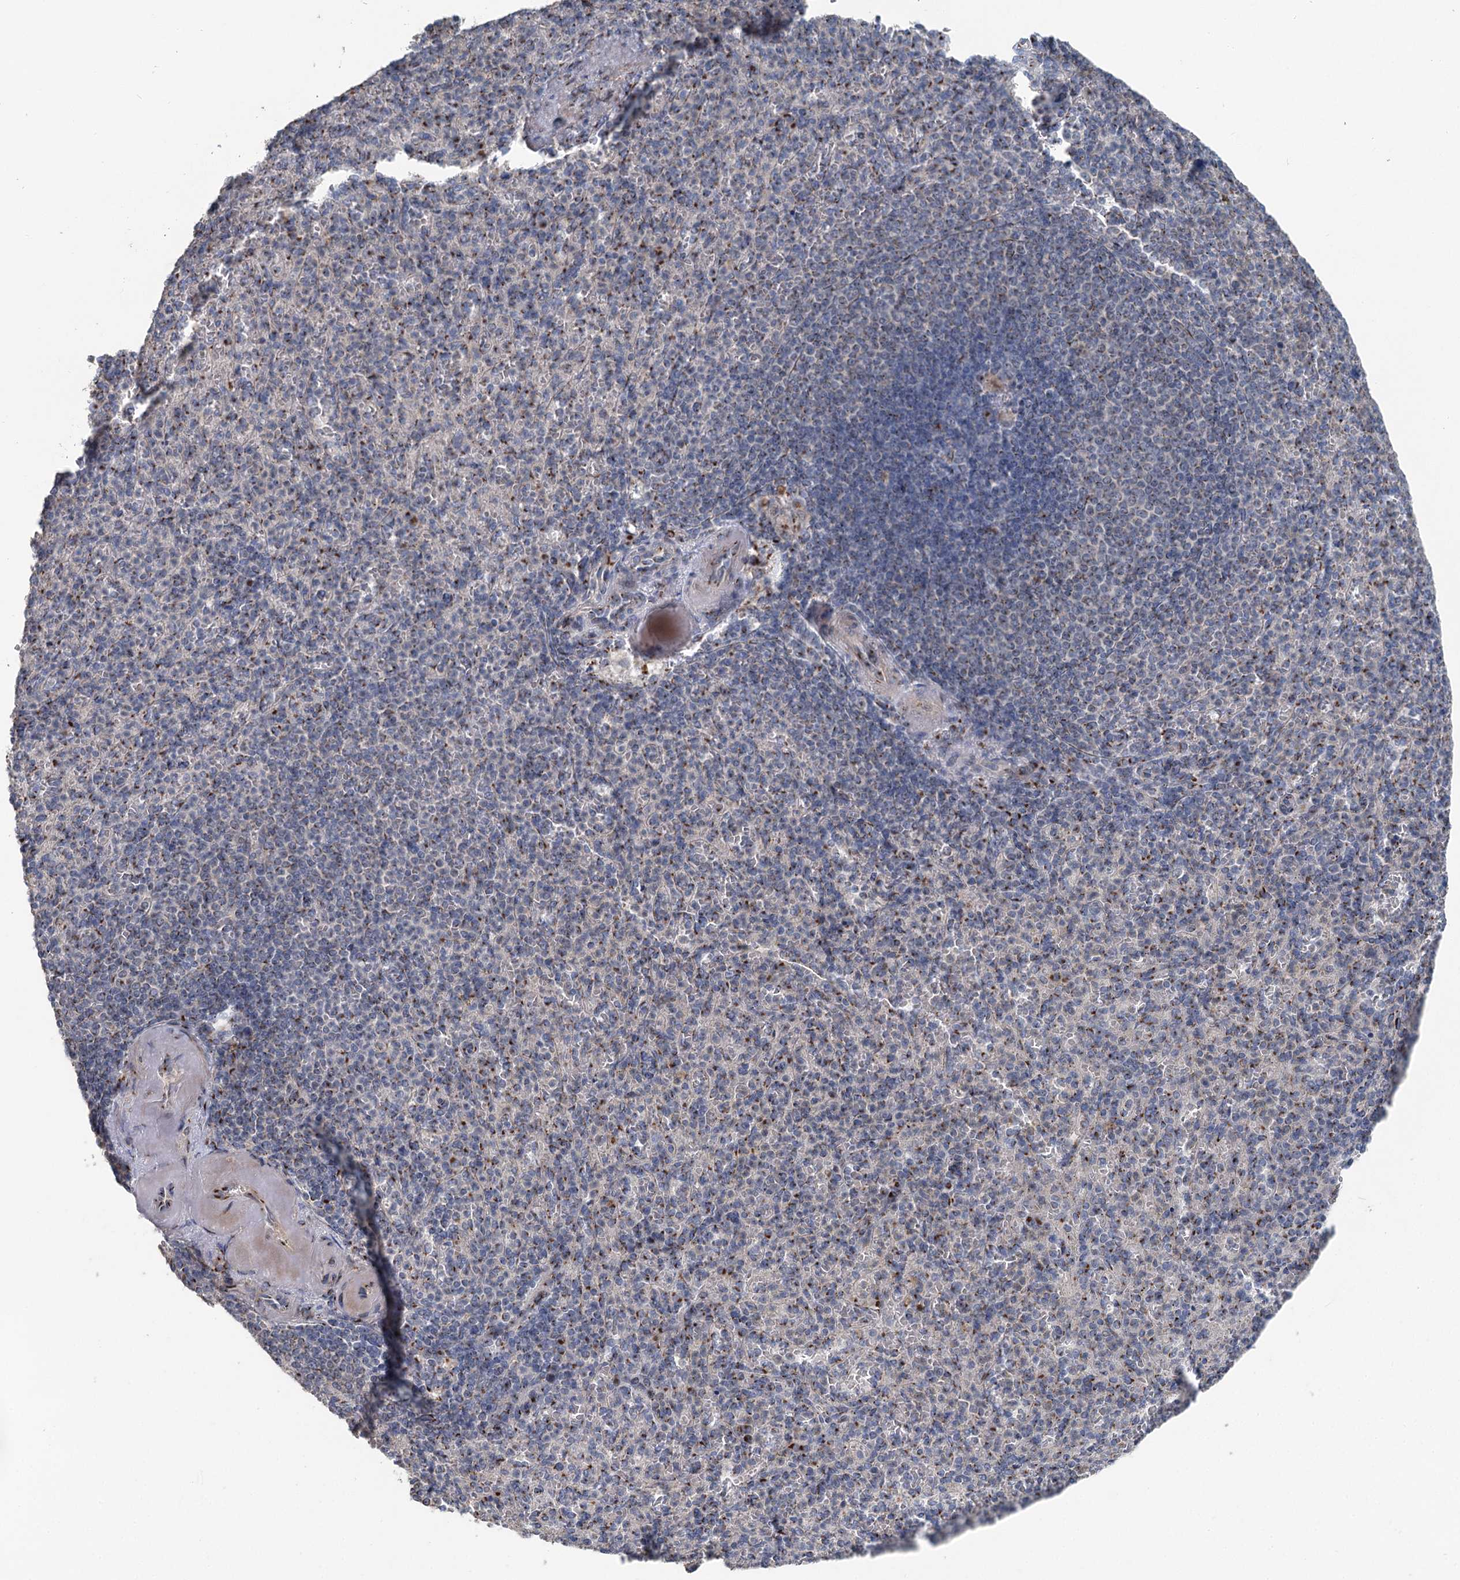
{"staining": {"intensity": "moderate", "quantity": "25%-75%", "location": "cytoplasmic/membranous"}, "tissue": "spleen", "cell_type": "Cells in red pulp", "image_type": "normal", "snomed": [{"axis": "morphology", "description": "Normal tissue, NOS"}, {"axis": "topography", "description": "Spleen"}], "caption": "A medium amount of moderate cytoplasmic/membranous positivity is present in approximately 25%-75% of cells in red pulp in unremarkable spleen.", "gene": "ITIH5", "patient": {"sex": "female", "age": 74}}